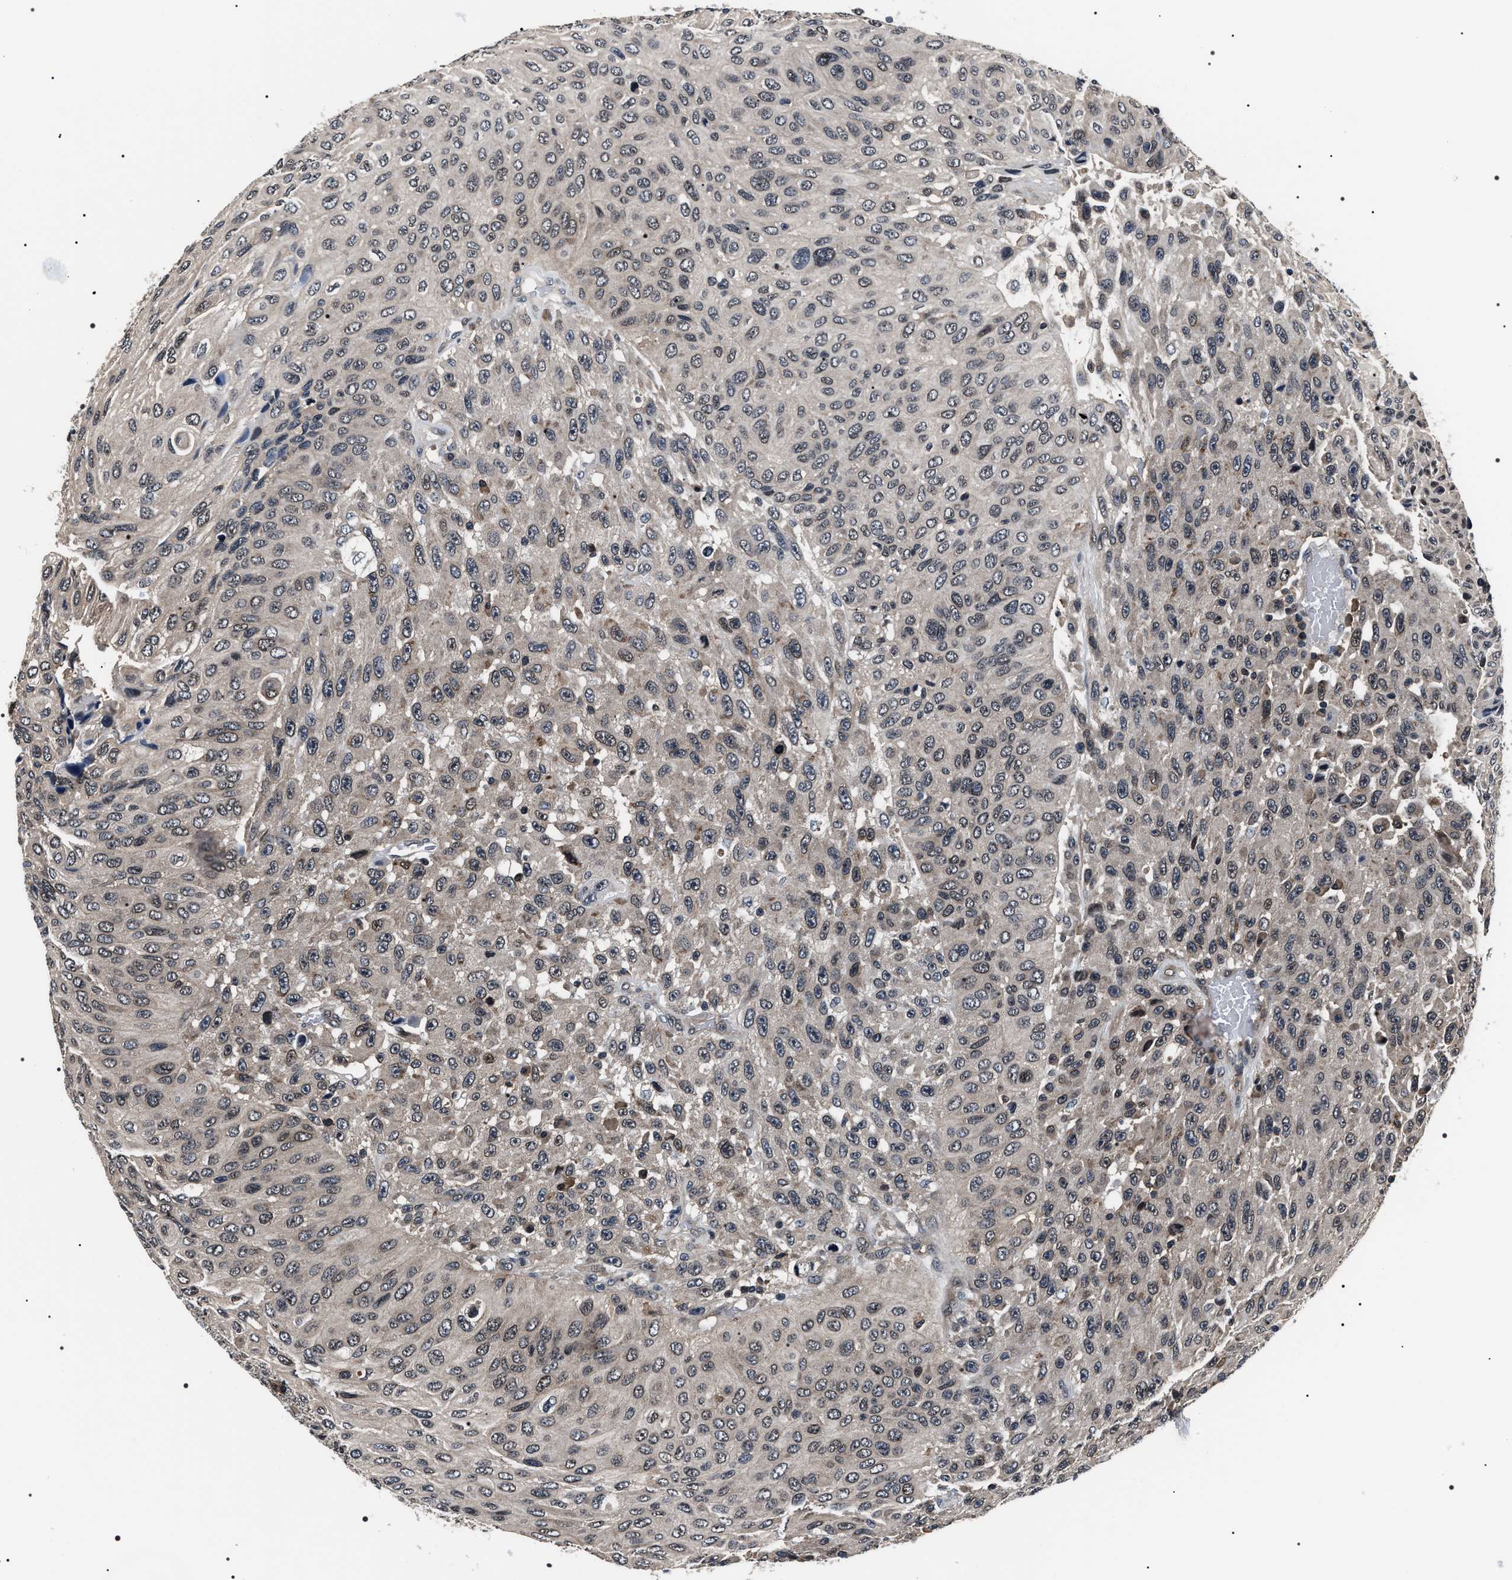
{"staining": {"intensity": "weak", "quantity": "<25%", "location": "nuclear"}, "tissue": "urothelial cancer", "cell_type": "Tumor cells", "image_type": "cancer", "snomed": [{"axis": "morphology", "description": "Urothelial carcinoma, High grade"}, {"axis": "topography", "description": "Urinary bladder"}], "caption": "This is an immunohistochemistry (IHC) photomicrograph of urothelial carcinoma (high-grade). There is no positivity in tumor cells.", "gene": "SIPA1", "patient": {"sex": "male", "age": 66}}